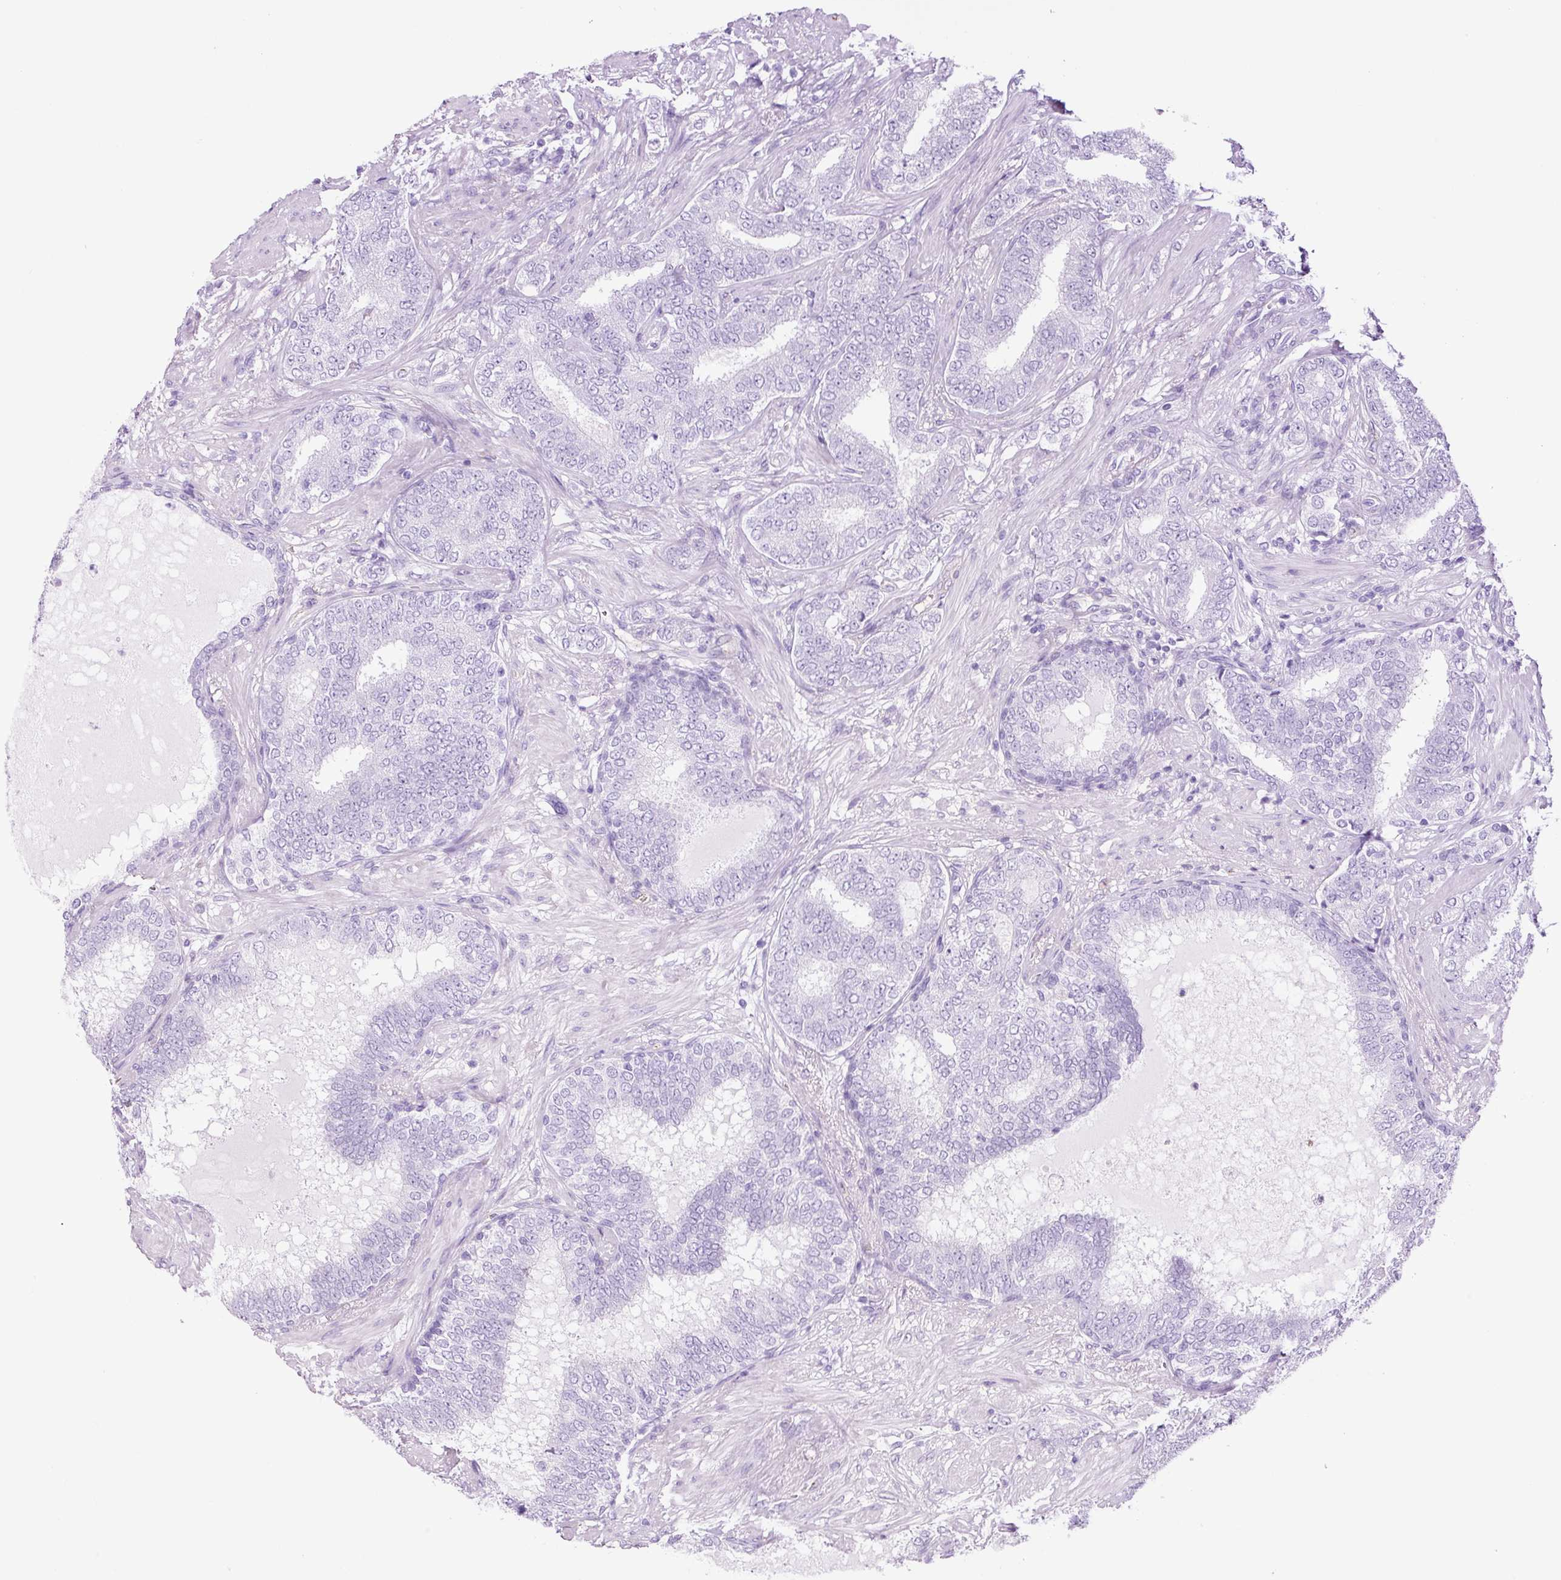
{"staining": {"intensity": "negative", "quantity": "none", "location": "none"}, "tissue": "prostate cancer", "cell_type": "Tumor cells", "image_type": "cancer", "snomed": [{"axis": "morphology", "description": "Adenocarcinoma, High grade"}, {"axis": "topography", "description": "Prostate"}], "caption": "High magnification brightfield microscopy of prostate adenocarcinoma (high-grade) stained with DAB (brown) and counterstained with hematoxylin (blue): tumor cells show no significant positivity.", "gene": "ADSS1", "patient": {"sex": "male", "age": 72}}